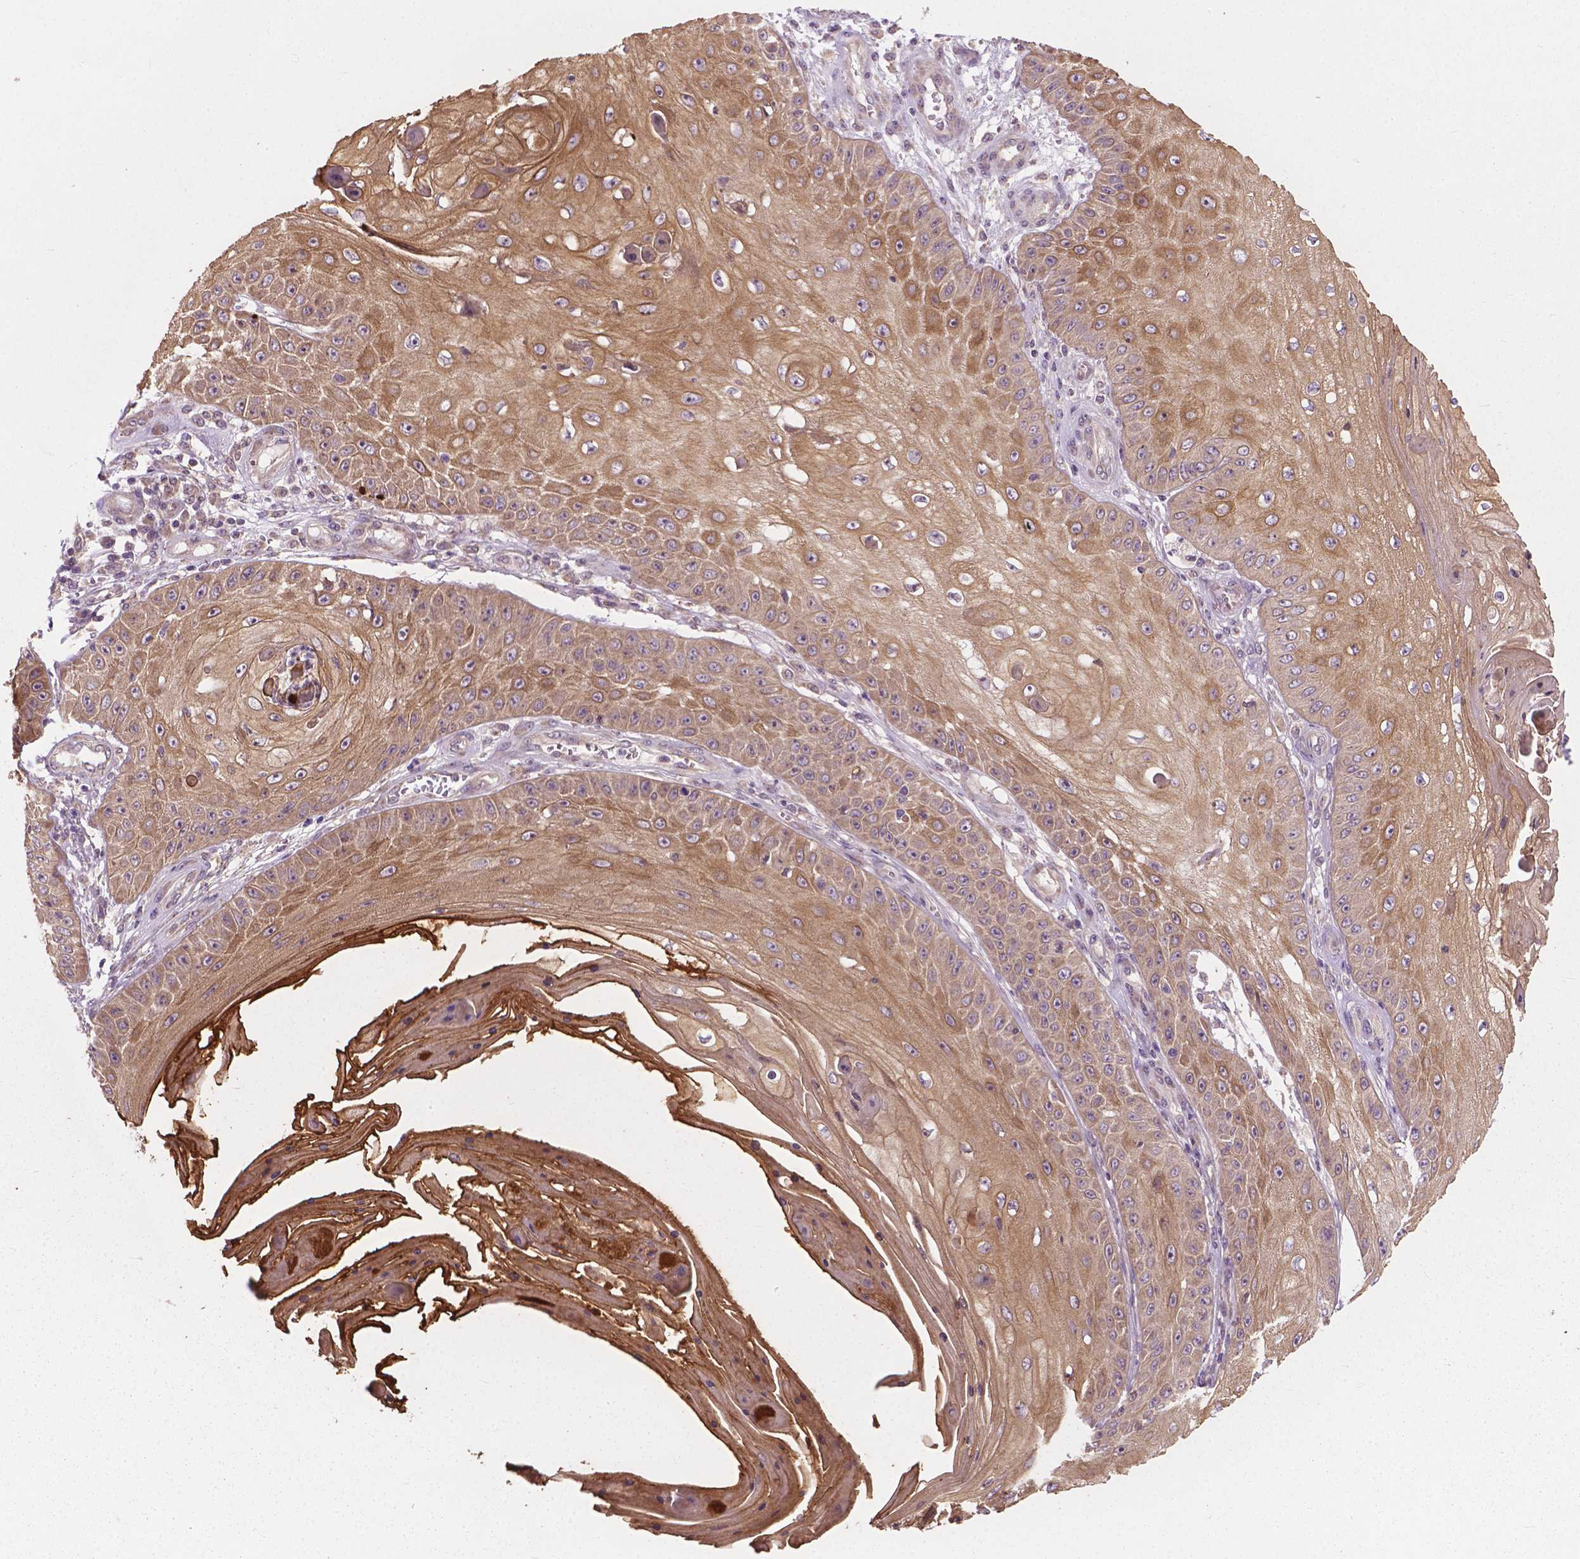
{"staining": {"intensity": "moderate", "quantity": ">75%", "location": "cytoplasmic/membranous"}, "tissue": "skin cancer", "cell_type": "Tumor cells", "image_type": "cancer", "snomed": [{"axis": "morphology", "description": "Squamous cell carcinoma, NOS"}, {"axis": "topography", "description": "Skin"}], "caption": "Squamous cell carcinoma (skin) was stained to show a protein in brown. There is medium levels of moderate cytoplasmic/membranous staining in about >75% of tumor cells.", "gene": "MZT1", "patient": {"sex": "male", "age": 70}}